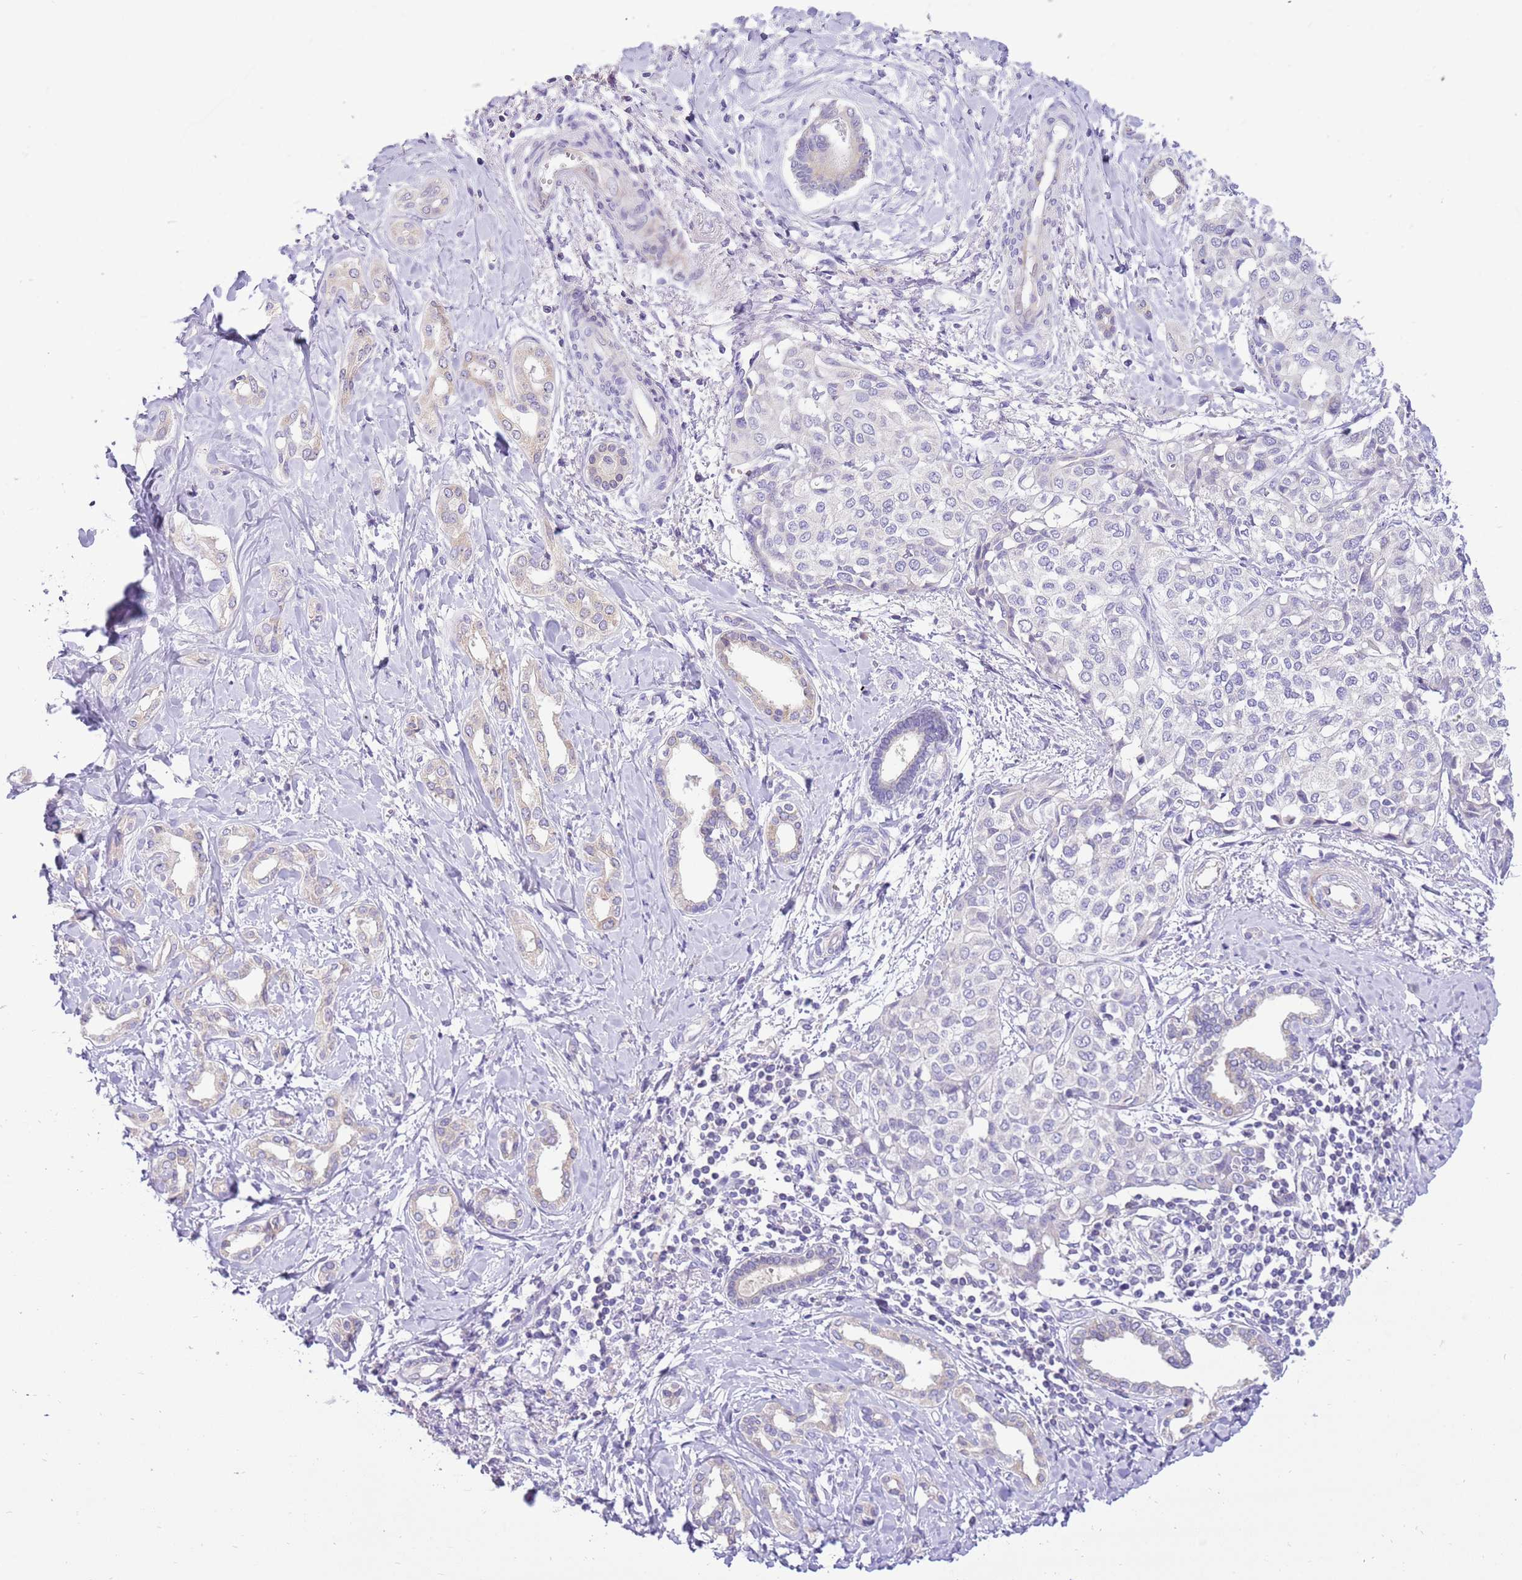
{"staining": {"intensity": "negative", "quantity": "none", "location": "none"}, "tissue": "liver cancer", "cell_type": "Tumor cells", "image_type": "cancer", "snomed": [{"axis": "morphology", "description": "Cholangiocarcinoma"}, {"axis": "topography", "description": "Liver"}], "caption": "The histopathology image demonstrates no staining of tumor cells in liver cancer. (DAB (3,3'-diaminobenzidine) IHC with hematoxylin counter stain).", "gene": "GLCE", "patient": {"sex": "female", "age": 77}}